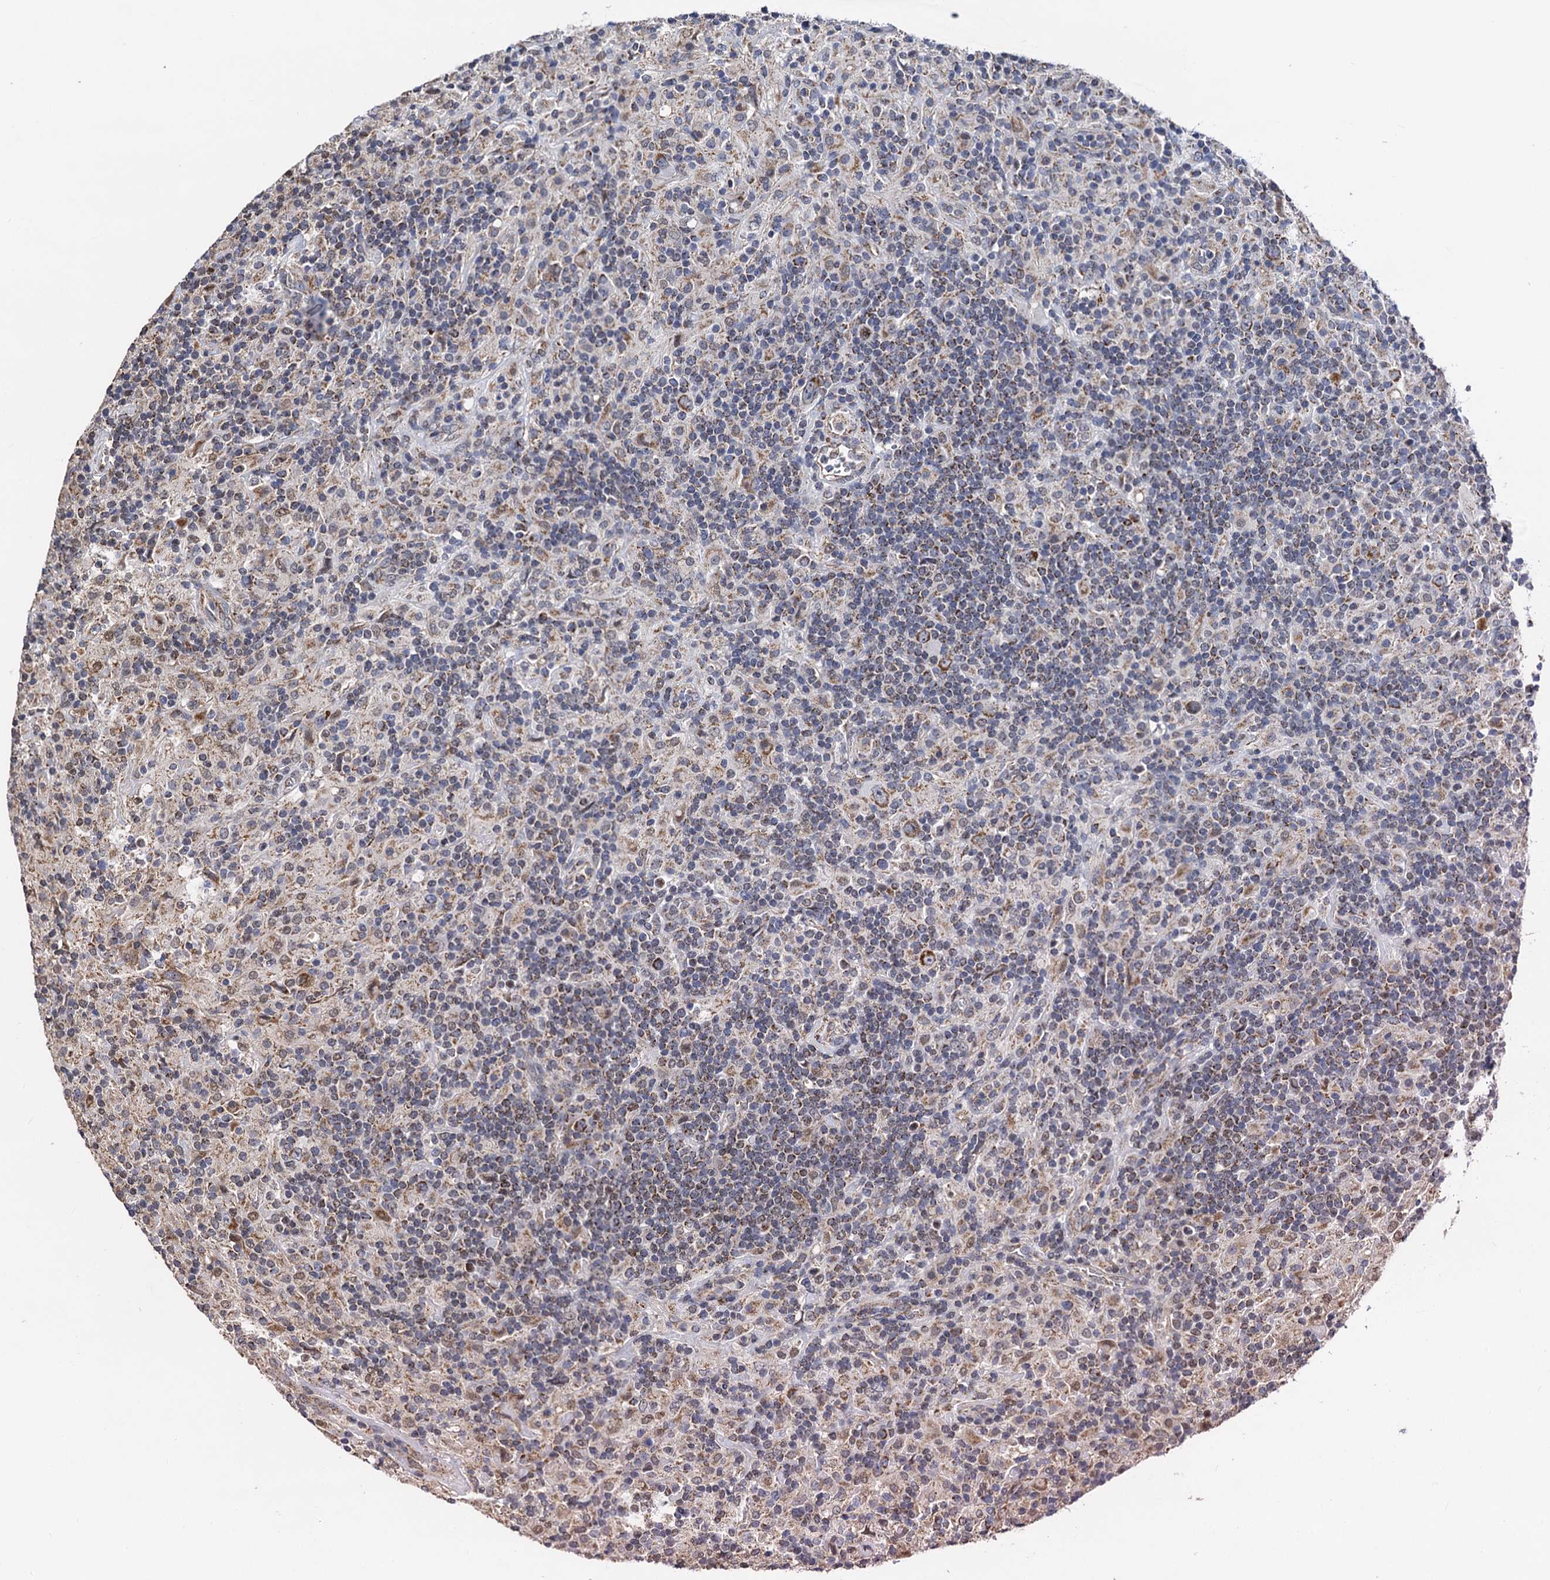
{"staining": {"intensity": "moderate", "quantity": ">75%", "location": "cytoplasmic/membranous"}, "tissue": "lymphoma", "cell_type": "Tumor cells", "image_type": "cancer", "snomed": [{"axis": "morphology", "description": "Hodgkin's disease, NOS"}, {"axis": "topography", "description": "Lymph node"}], "caption": "Hodgkin's disease tissue reveals moderate cytoplasmic/membranous positivity in approximately >75% of tumor cells, visualized by immunohistochemistry.", "gene": "PTCD3", "patient": {"sex": "male", "age": 70}}